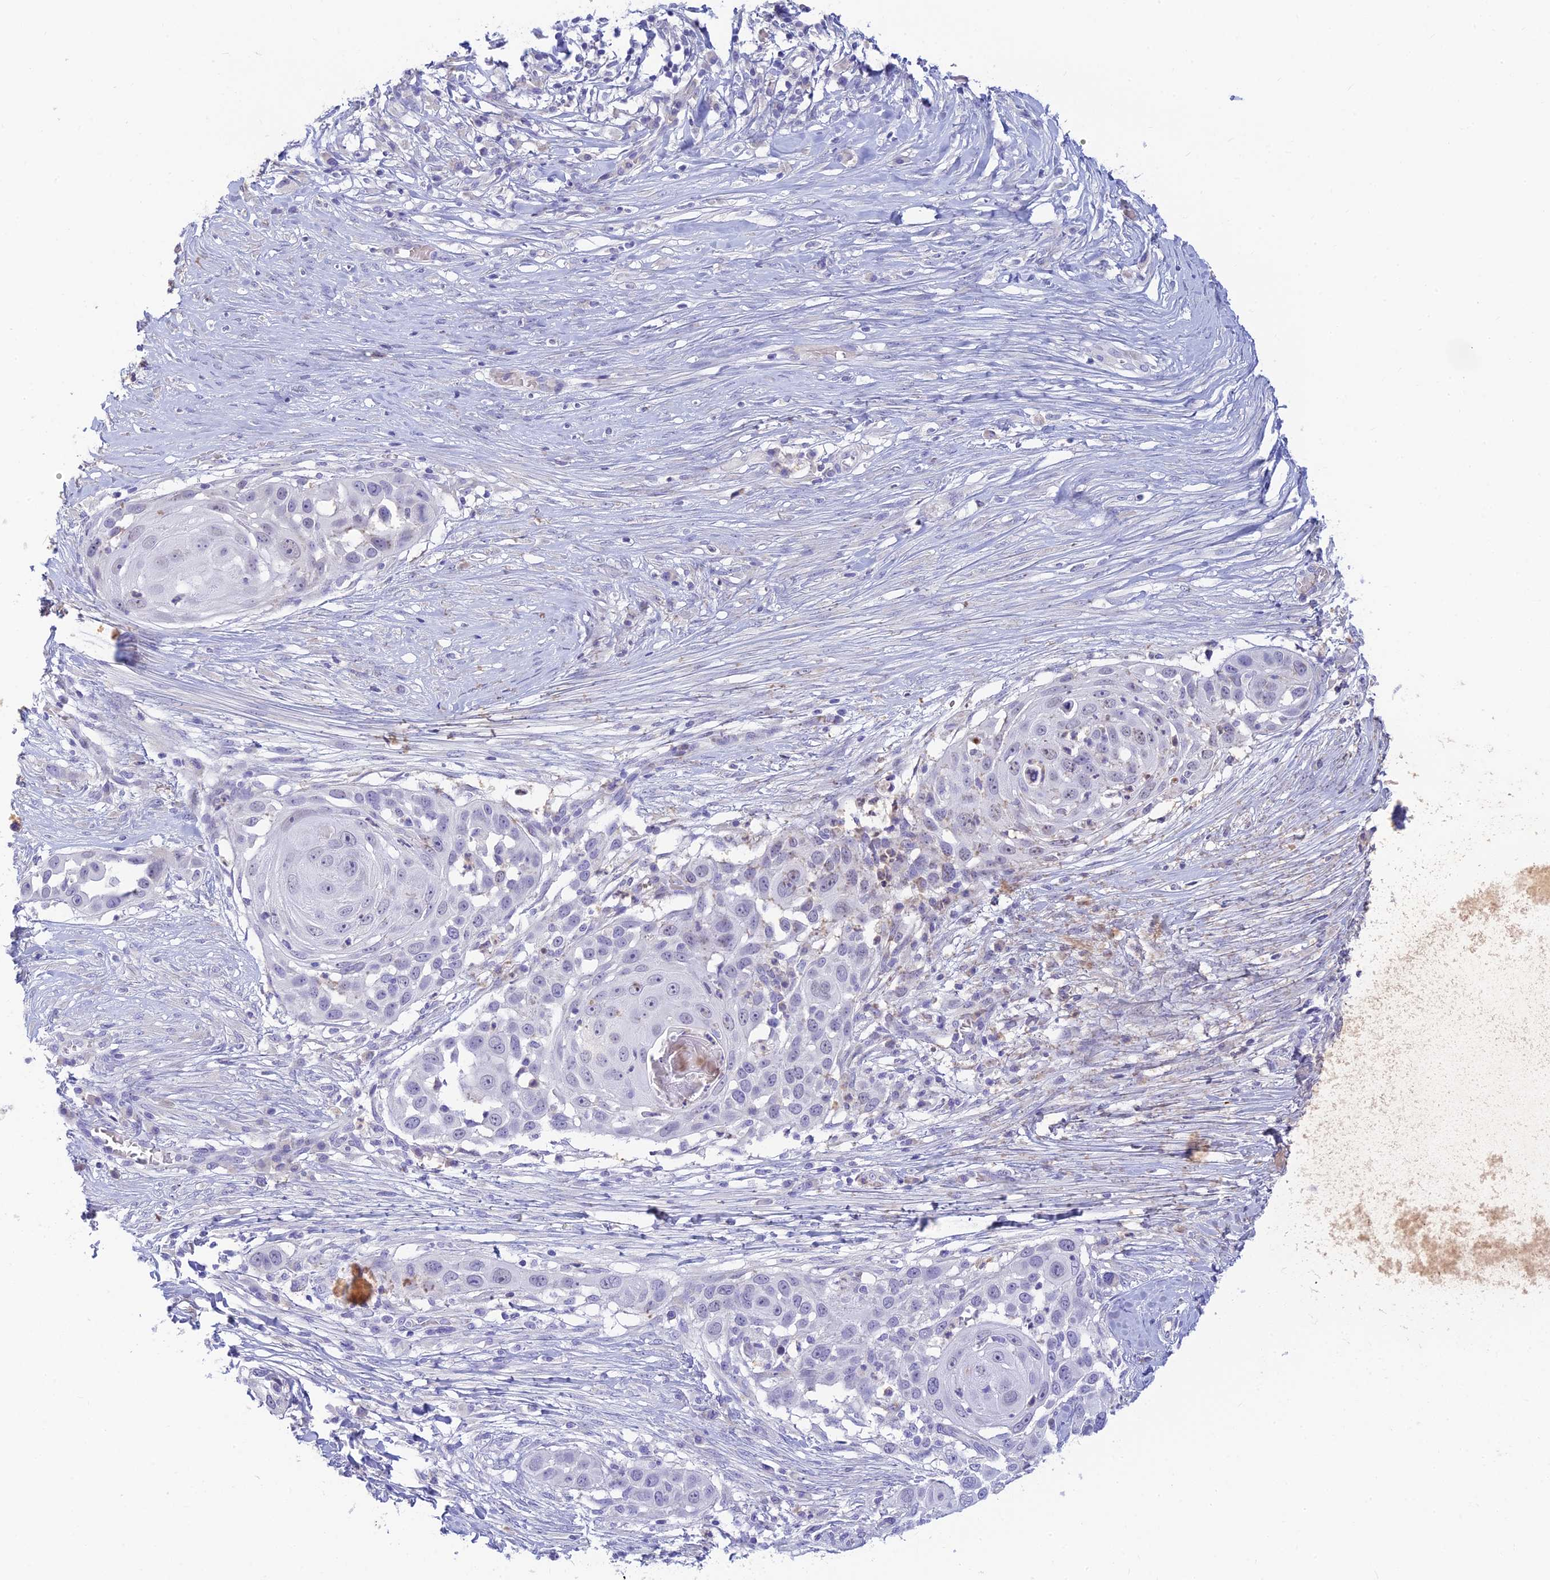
{"staining": {"intensity": "negative", "quantity": "none", "location": "none"}, "tissue": "skin cancer", "cell_type": "Tumor cells", "image_type": "cancer", "snomed": [{"axis": "morphology", "description": "Squamous cell carcinoma, NOS"}, {"axis": "topography", "description": "Skin"}], "caption": "Tumor cells are negative for brown protein staining in skin cancer (squamous cell carcinoma). The staining was performed using DAB (3,3'-diaminobenzidine) to visualize the protein expression in brown, while the nuclei were stained in blue with hematoxylin (Magnification: 20x).", "gene": "INTS13", "patient": {"sex": "female", "age": 44}}